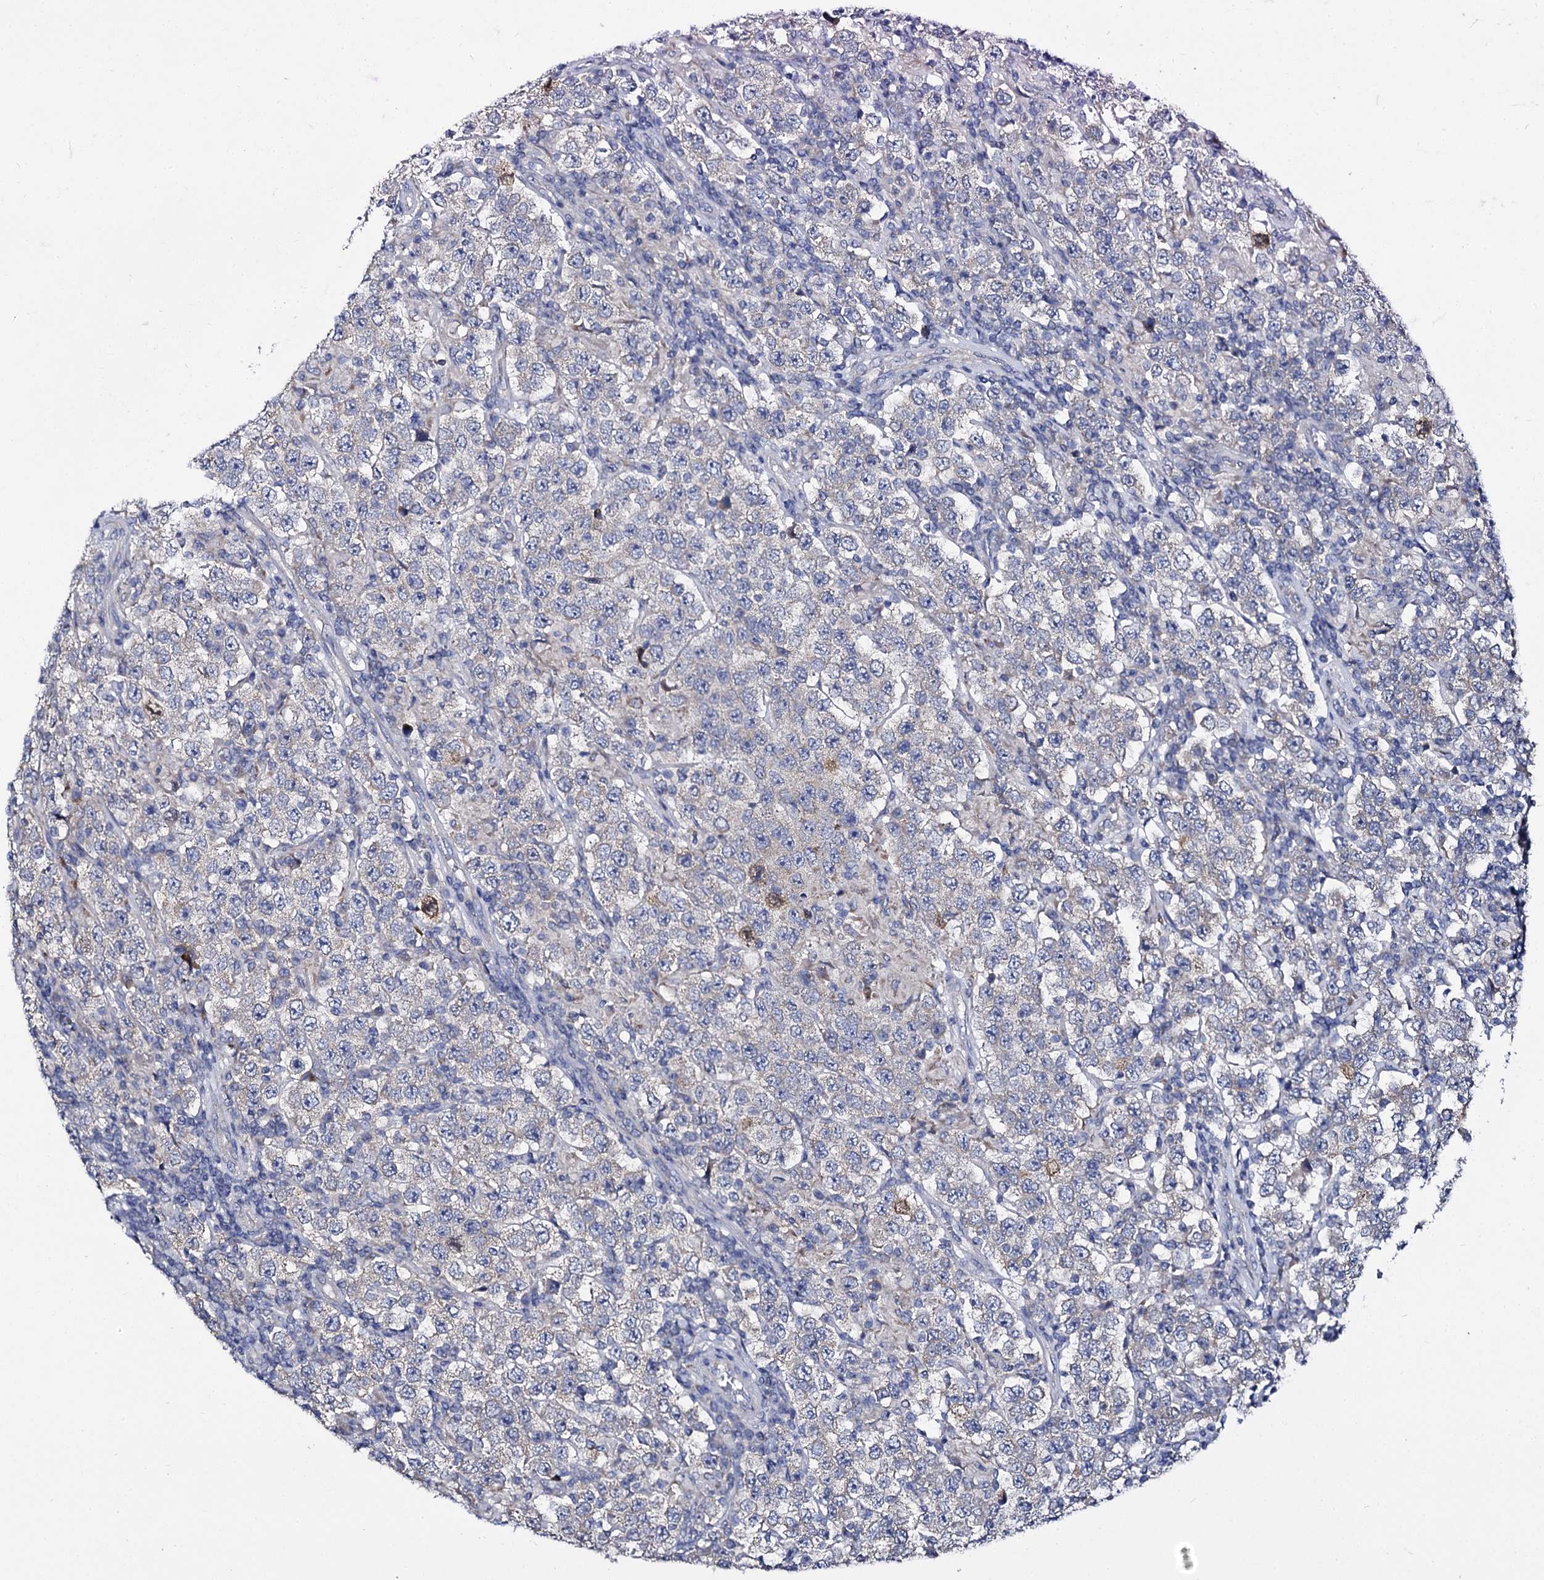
{"staining": {"intensity": "negative", "quantity": "none", "location": "none"}, "tissue": "testis cancer", "cell_type": "Tumor cells", "image_type": "cancer", "snomed": [{"axis": "morphology", "description": "Normal tissue, NOS"}, {"axis": "morphology", "description": "Urothelial carcinoma, High grade"}, {"axis": "morphology", "description": "Seminoma, NOS"}, {"axis": "morphology", "description": "Carcinoma, Embryonal, NOS"}, {"axis": "topography", "description": "Urinary bladder"}, {"axis": "topography", "description": "Testis"}], "caption": "Human testis seminoma stained for a protein using immunohistochemistry displays no expression in tumor cells.", "gene": "PANX2", "patient": {"sex": "male", "age": 41}}